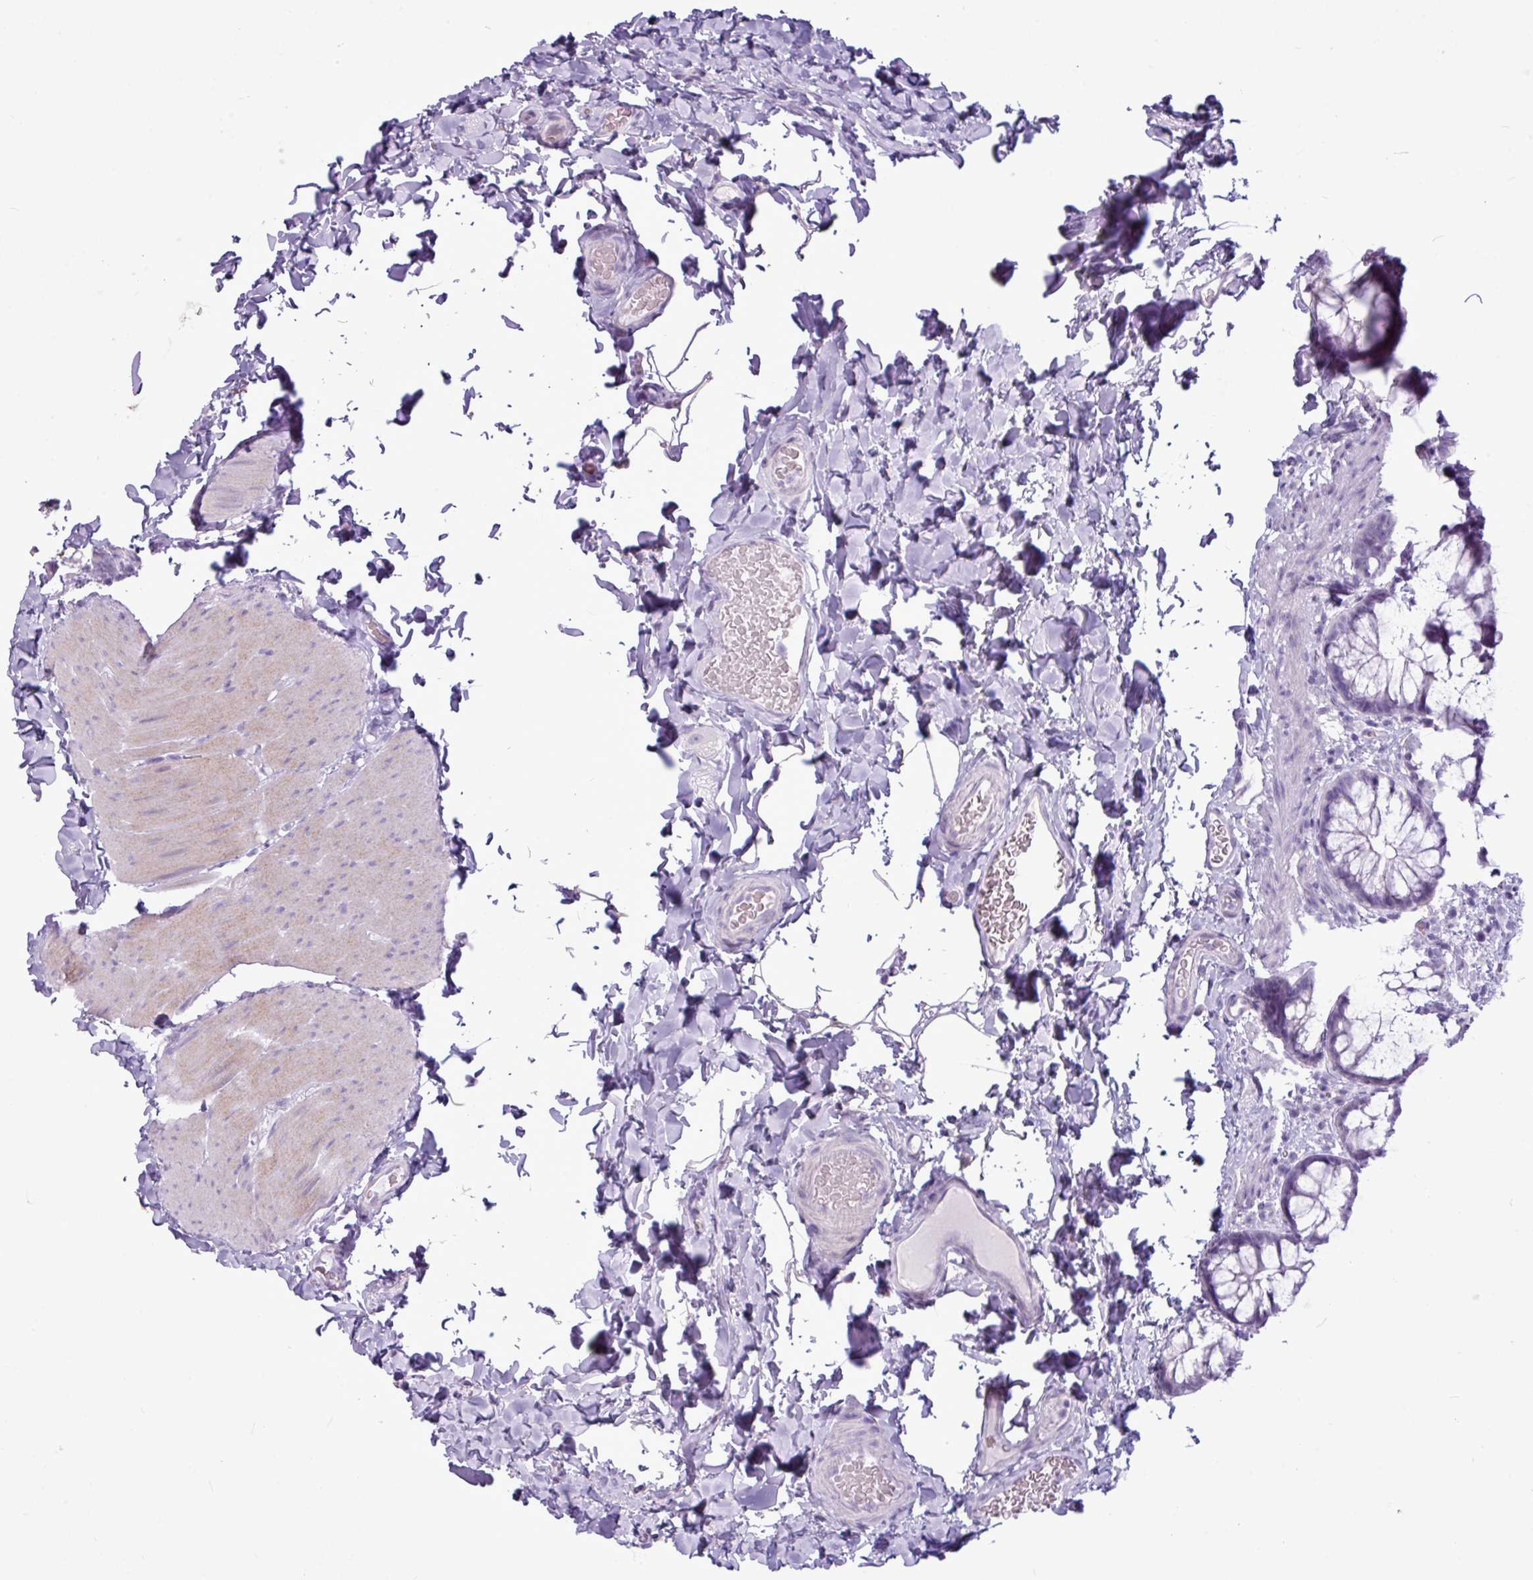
{"staining": {"intensity": "negative", "quantity": "none", "location": "none"}, "tissue": "colon", "cell_type": "Endothelial cells", "image_type": "normal", "snomed": [{"axis": "morphology", "description": "Normal tissue, NOS"}, {"axis": "topography", "description": "Colon"}], "caption": "Colon stained for a protein using immunohistochemistry shows no positivity endothelial cells.", "gene": "AMY2A", "patient": {"sex": "male", "age": 46}}